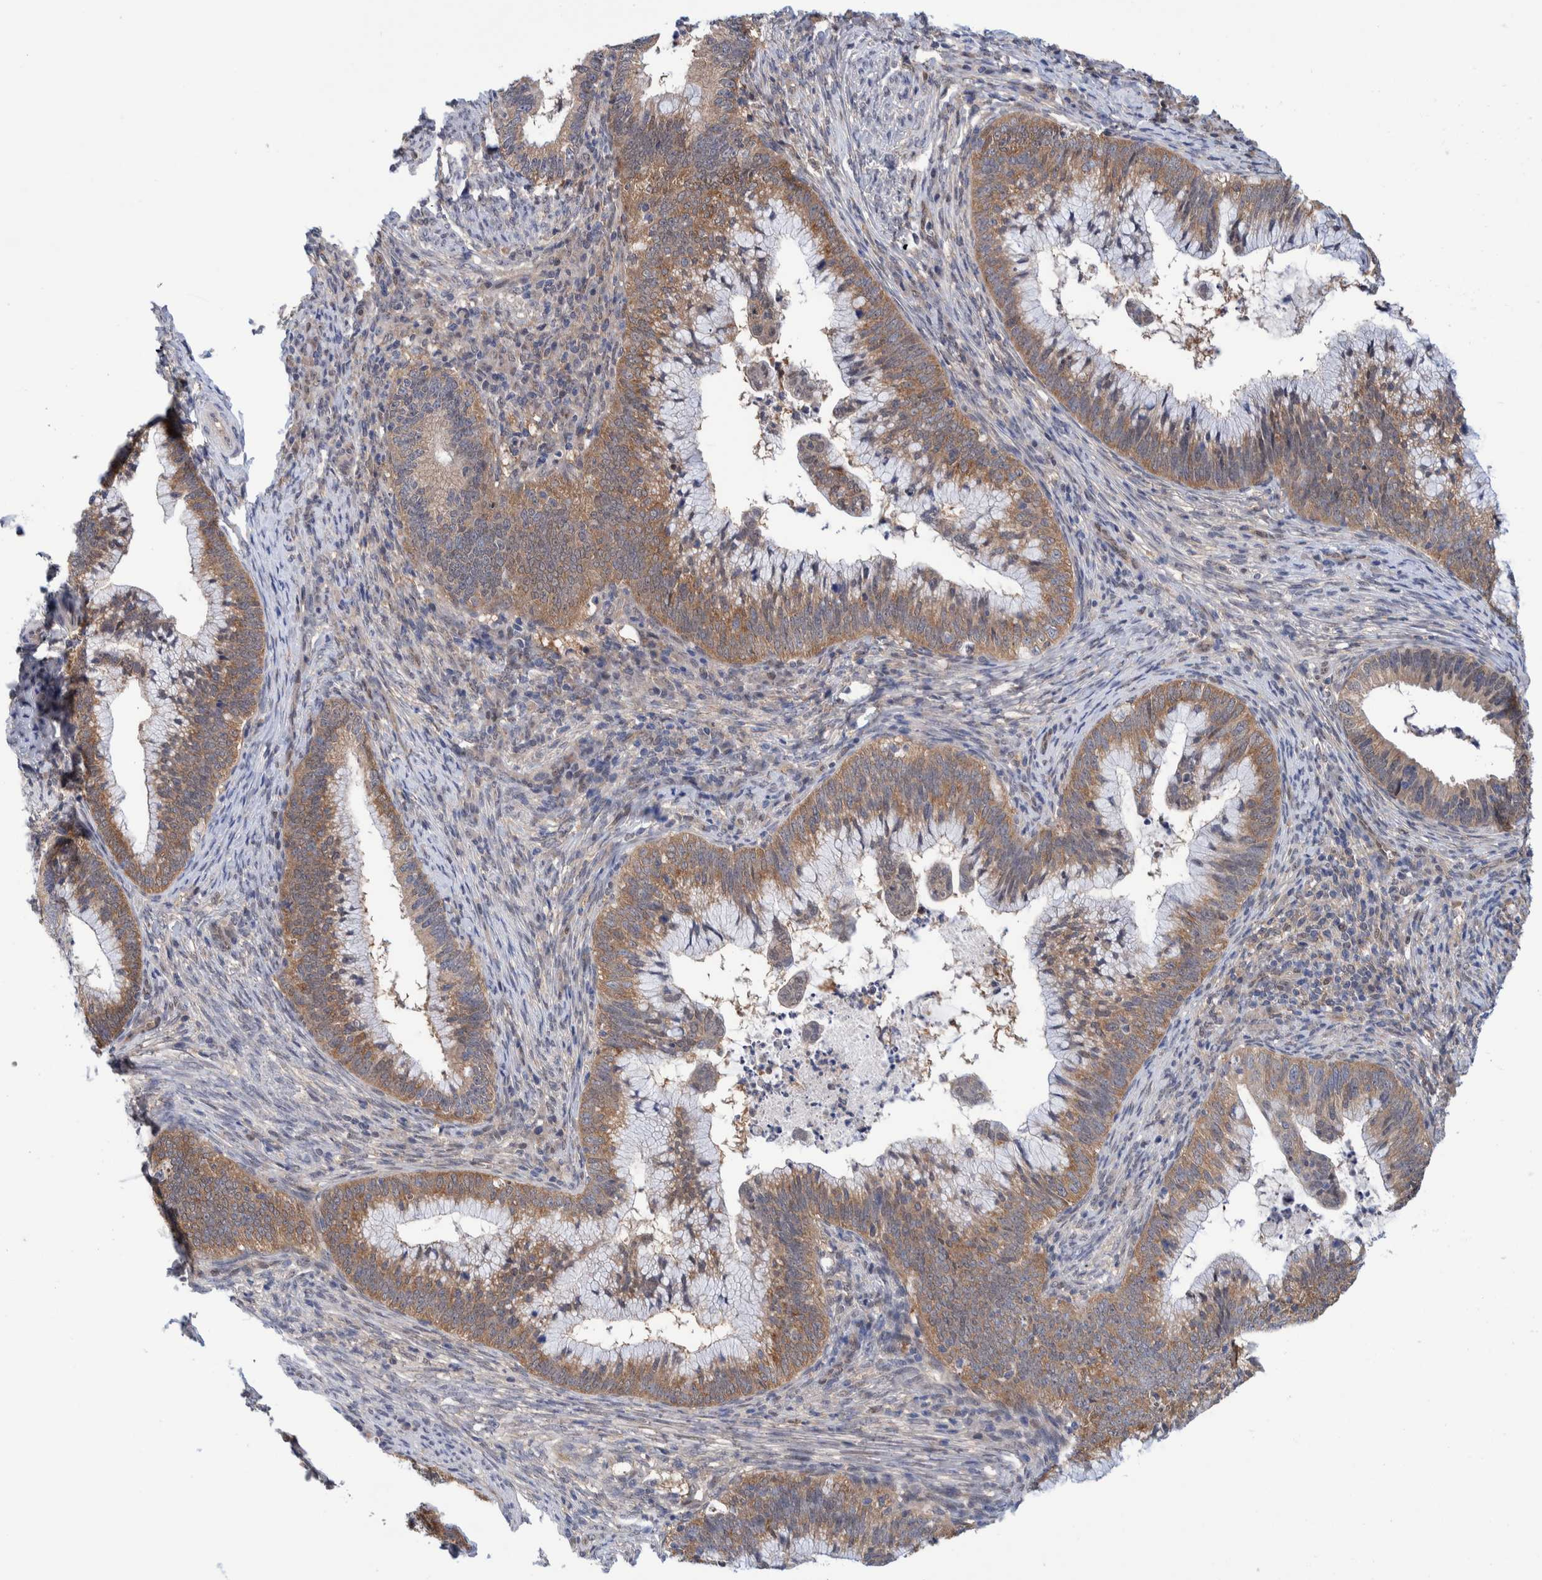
{"staining": {"intensity": "moderate", "quantity": ">75%", "location": "cytoplasmic/membranous"}, "tissue": "cervical cancer", "cell_type": "Tumor cells", "image_type": "cancer", "snomed": [{"axis": "morphology", "description": "Adenocarcinoma, NOS"}, {"axis": "topography", "description": "Cervix"}], "caption": "Cervical cancer (adenocarcinoma) was stained to show a protein in brown. There is medium levels of moderate cytoplasmic/membranous positivity in approximately >75% of tumor cells. Immunohistochemistry (ihc) stains the protein in brown and the nuclei are stained blue.", "gene": "PFAS", "patient": {"sex": "female", "age": 36}}